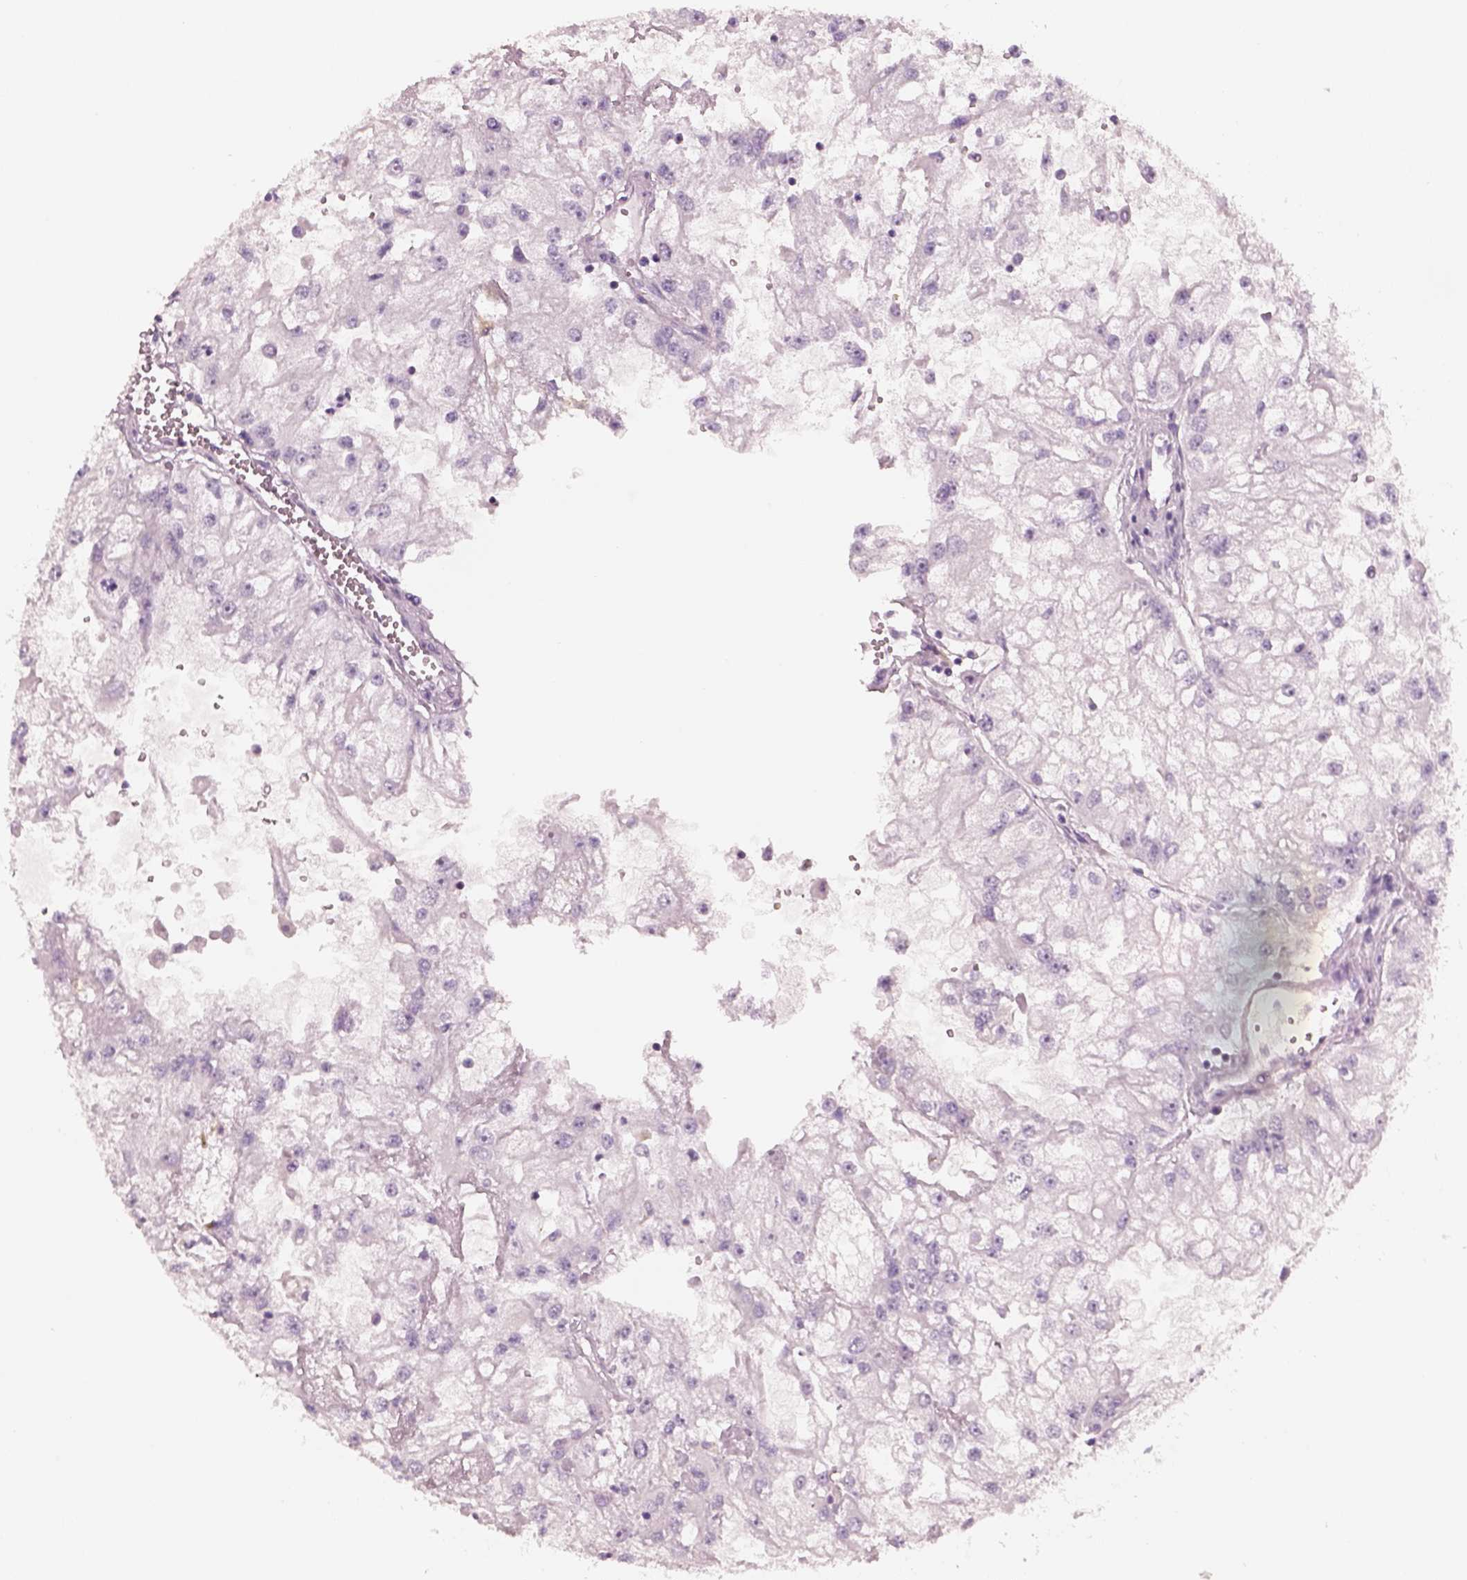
{"staining": {"intensity": "negative", "quantity": "none", "location": "none"}, "tissue": "renal cancer", "cell_type": "Tumor cells", "image_type": "cancer", "snomed": [{"axis": "morphology", "description": "Adenocarcinoma, NOS"}, {"axis": "topography", "description": "Kidney"}], "caption": "A photomicrograph of renal adenocarcinoma stained for a protein reveals no brown staining in tumor cells. The staining is performed using DAB brown chromogen with nuclei counter-stained in using hematoxylin.", "gene": "ELSPBP1", "patient": {"sex": "male", "age": 59}}